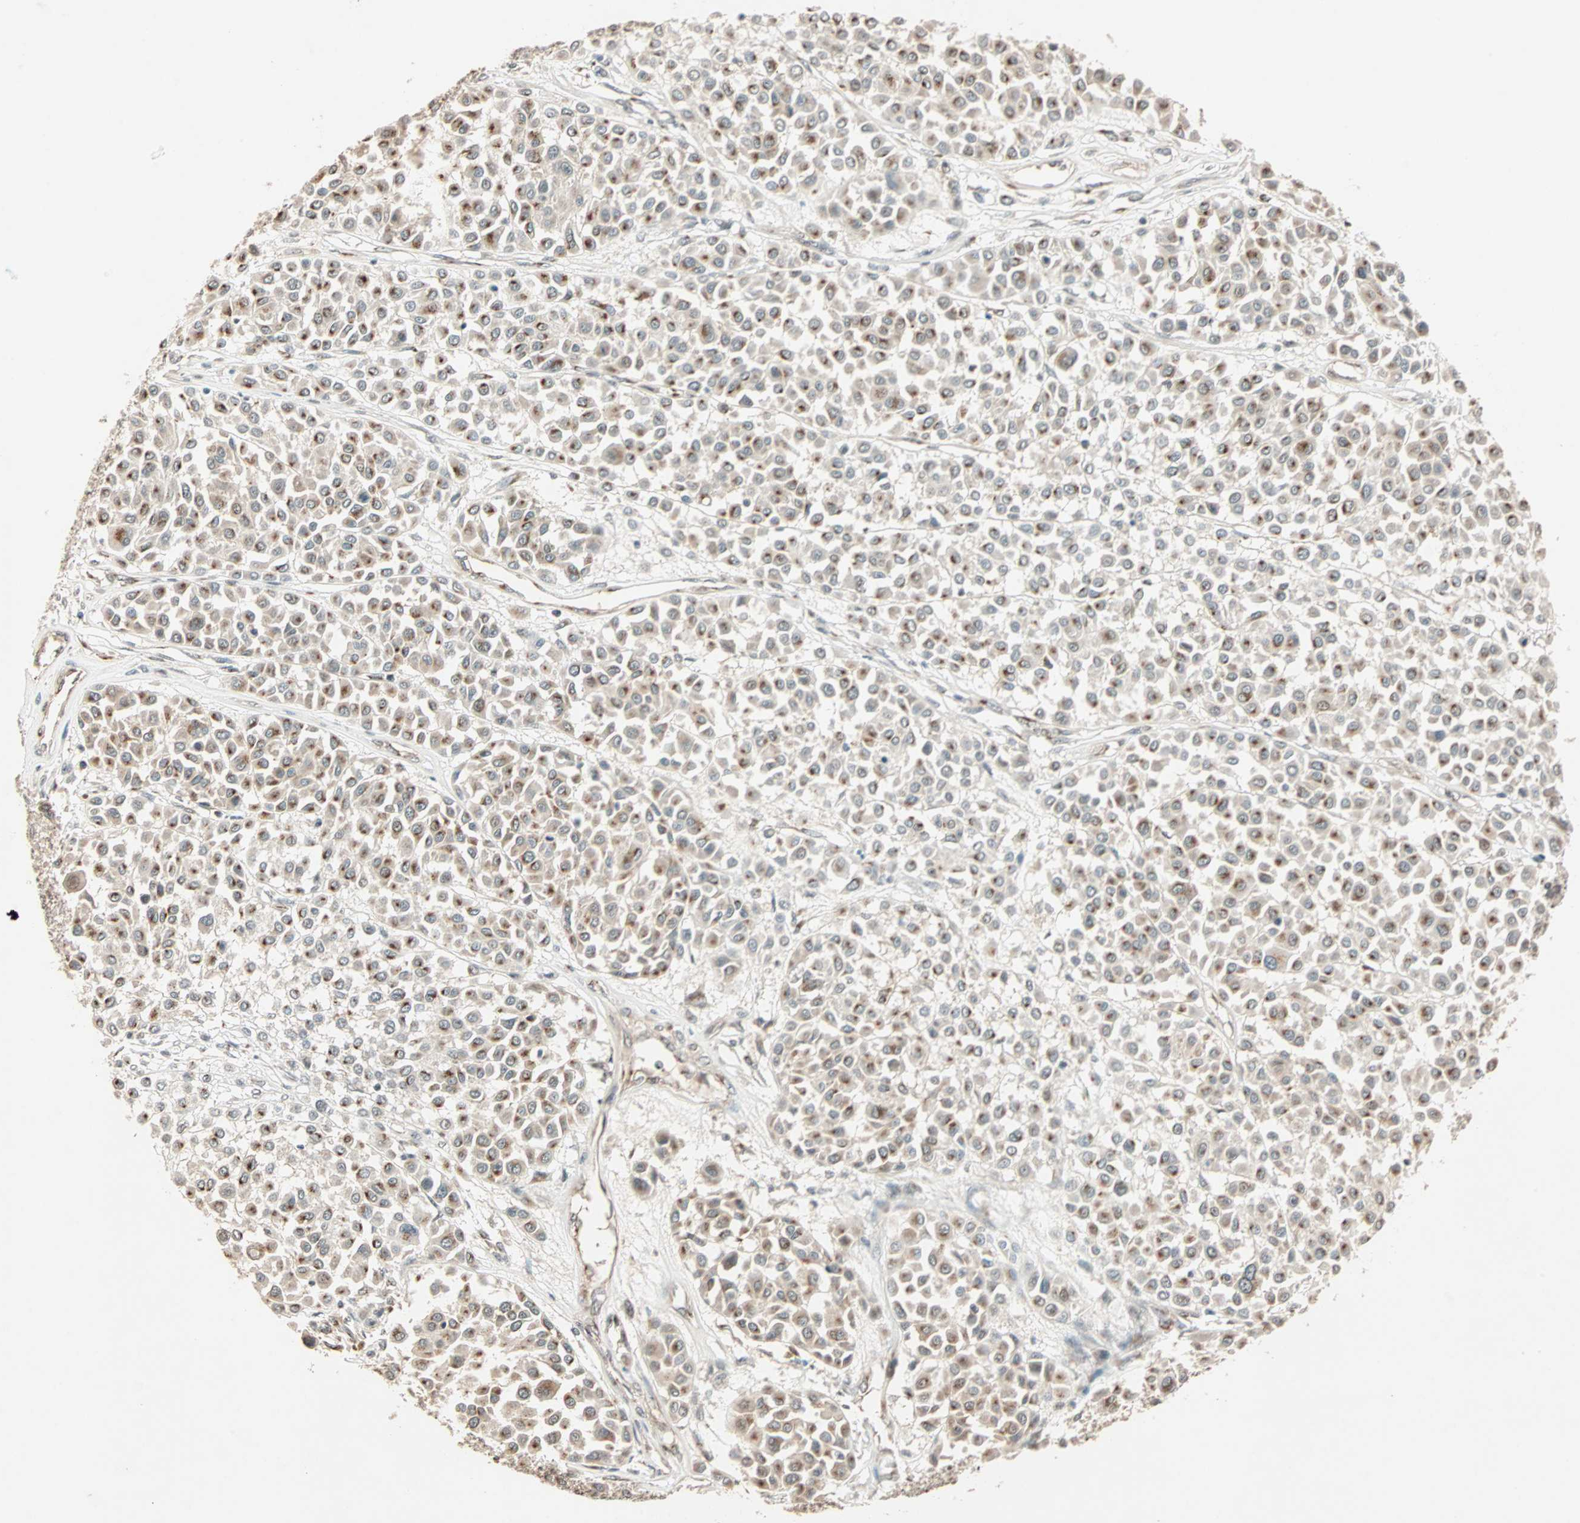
{"staining": {"intensity": "weak", "quantity": ">75%", "location": "cytoplasmic/membranous"}, "tissue": "melanoma", "cell_type": "Tumor cells", "image_type": "cancer", "snomed": [{"axis": "morphology", "description": "Malignant melanoma, Metastatic site"}, {"axis": "topography", "description": "Soft tissue"}], "caption": "Immunohistochemistry (IHC) photomicrograph of malignant melanoma (metastatic site) stained for a protein (brown), which displays low levels of weak cytoplasmic/membranous positivity in approximately >75% of tumor cells.", "gene": "PRDM2", "patient": {"sex": "male", "age": 41}}